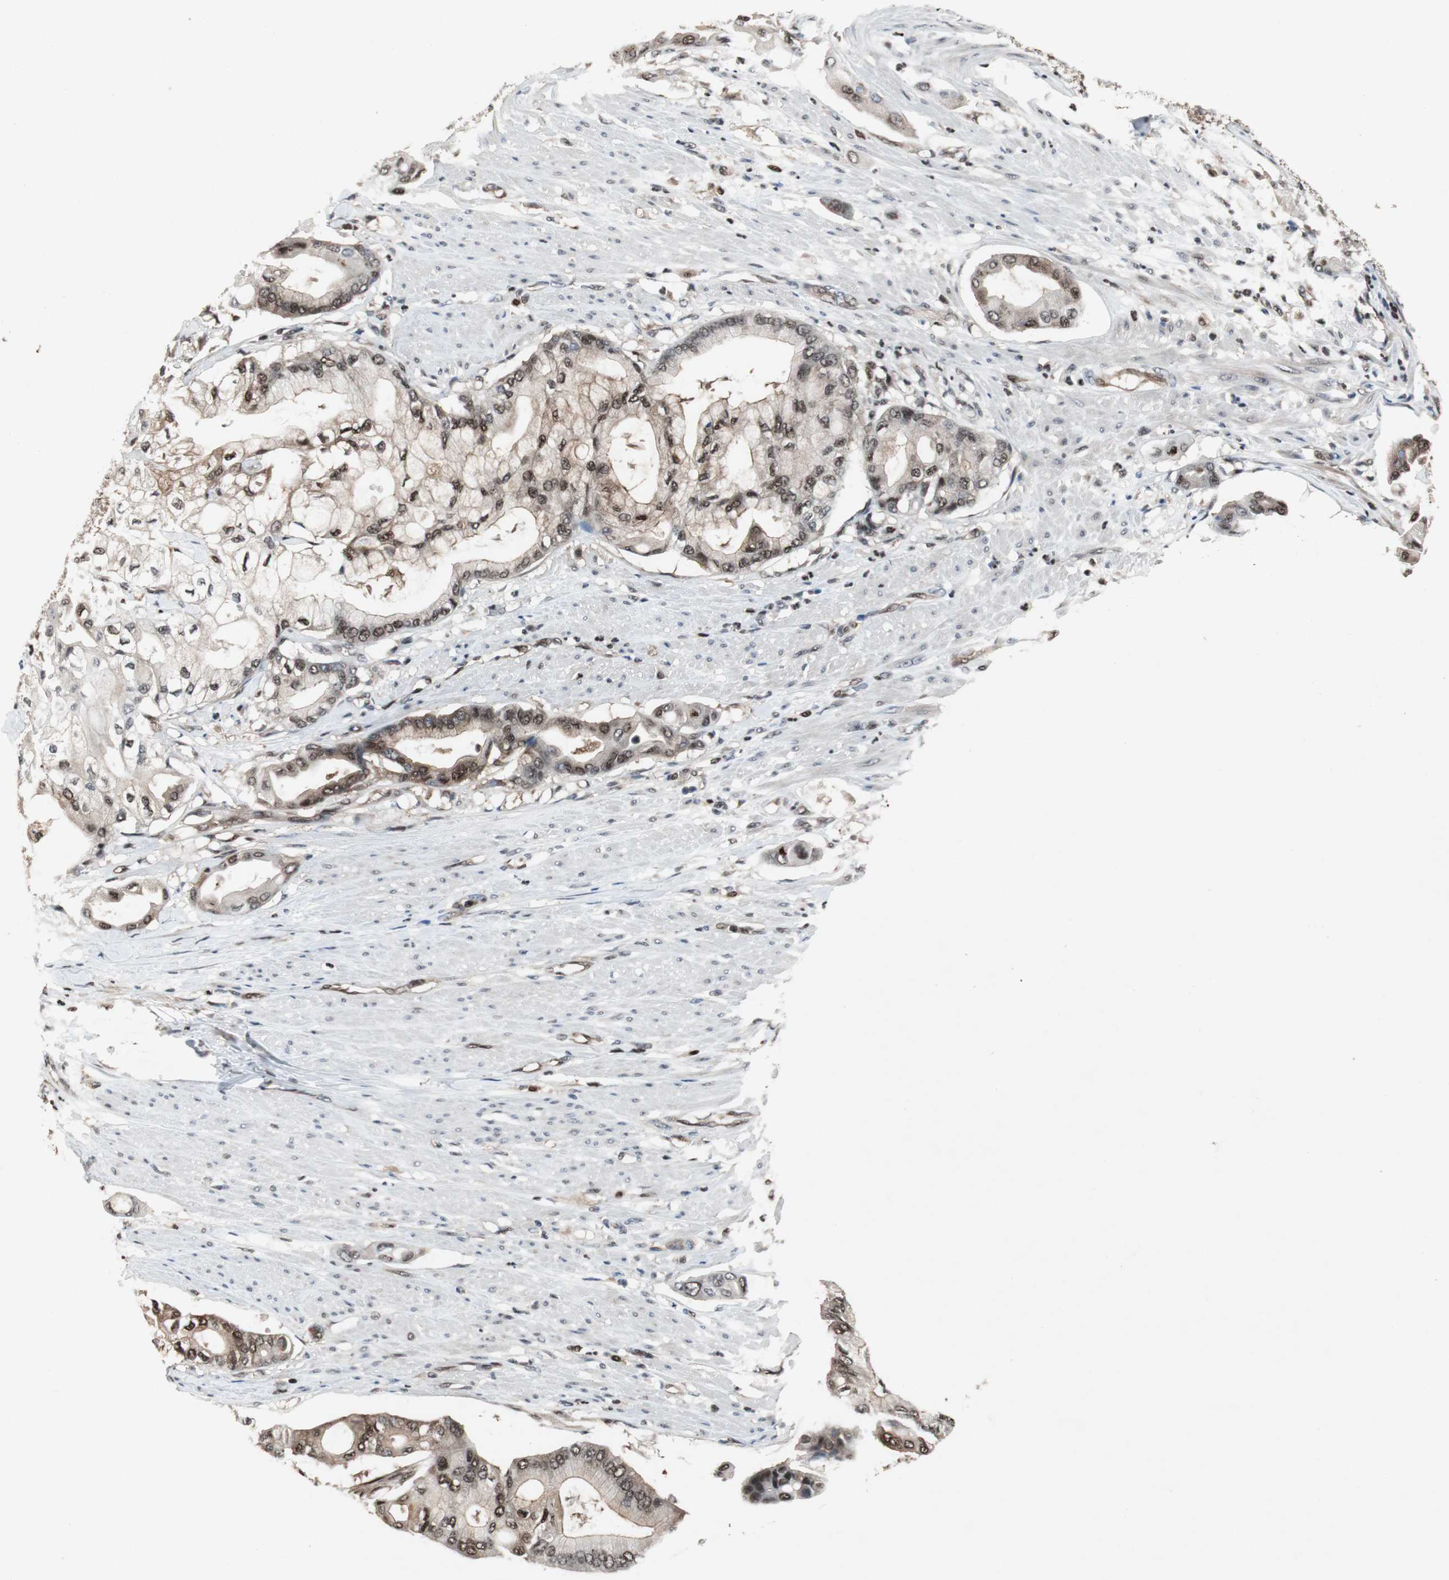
{"staining": {"intensity": "moderate", "quantity": ">75%", "location": "nuclear"}, "tissue": "pancreatic cancer", "cell_type": "Tumor cells", "image_type": "cancer", "snomed": [{"axis": "morphology", "description": "Adenocarcinoma, NOS"}, {"axis": "morphology", "description": "Adenocarcinoma, metastatic, NOS"}, {"axis": "topography", "description": "Lymph node"}, {"axis": "topography", "description": "Pancreas"}, {"axis": "topography", "description": "Duodenum"}], "caption": "Human pancreatic metastatic adenocarcinoma stained with a brown dye reveals moderate nuclear positive staining in approximately >75% of tumor cells.", "gene": "ACLY", "patient": {"sex": "female", "age": 64}}